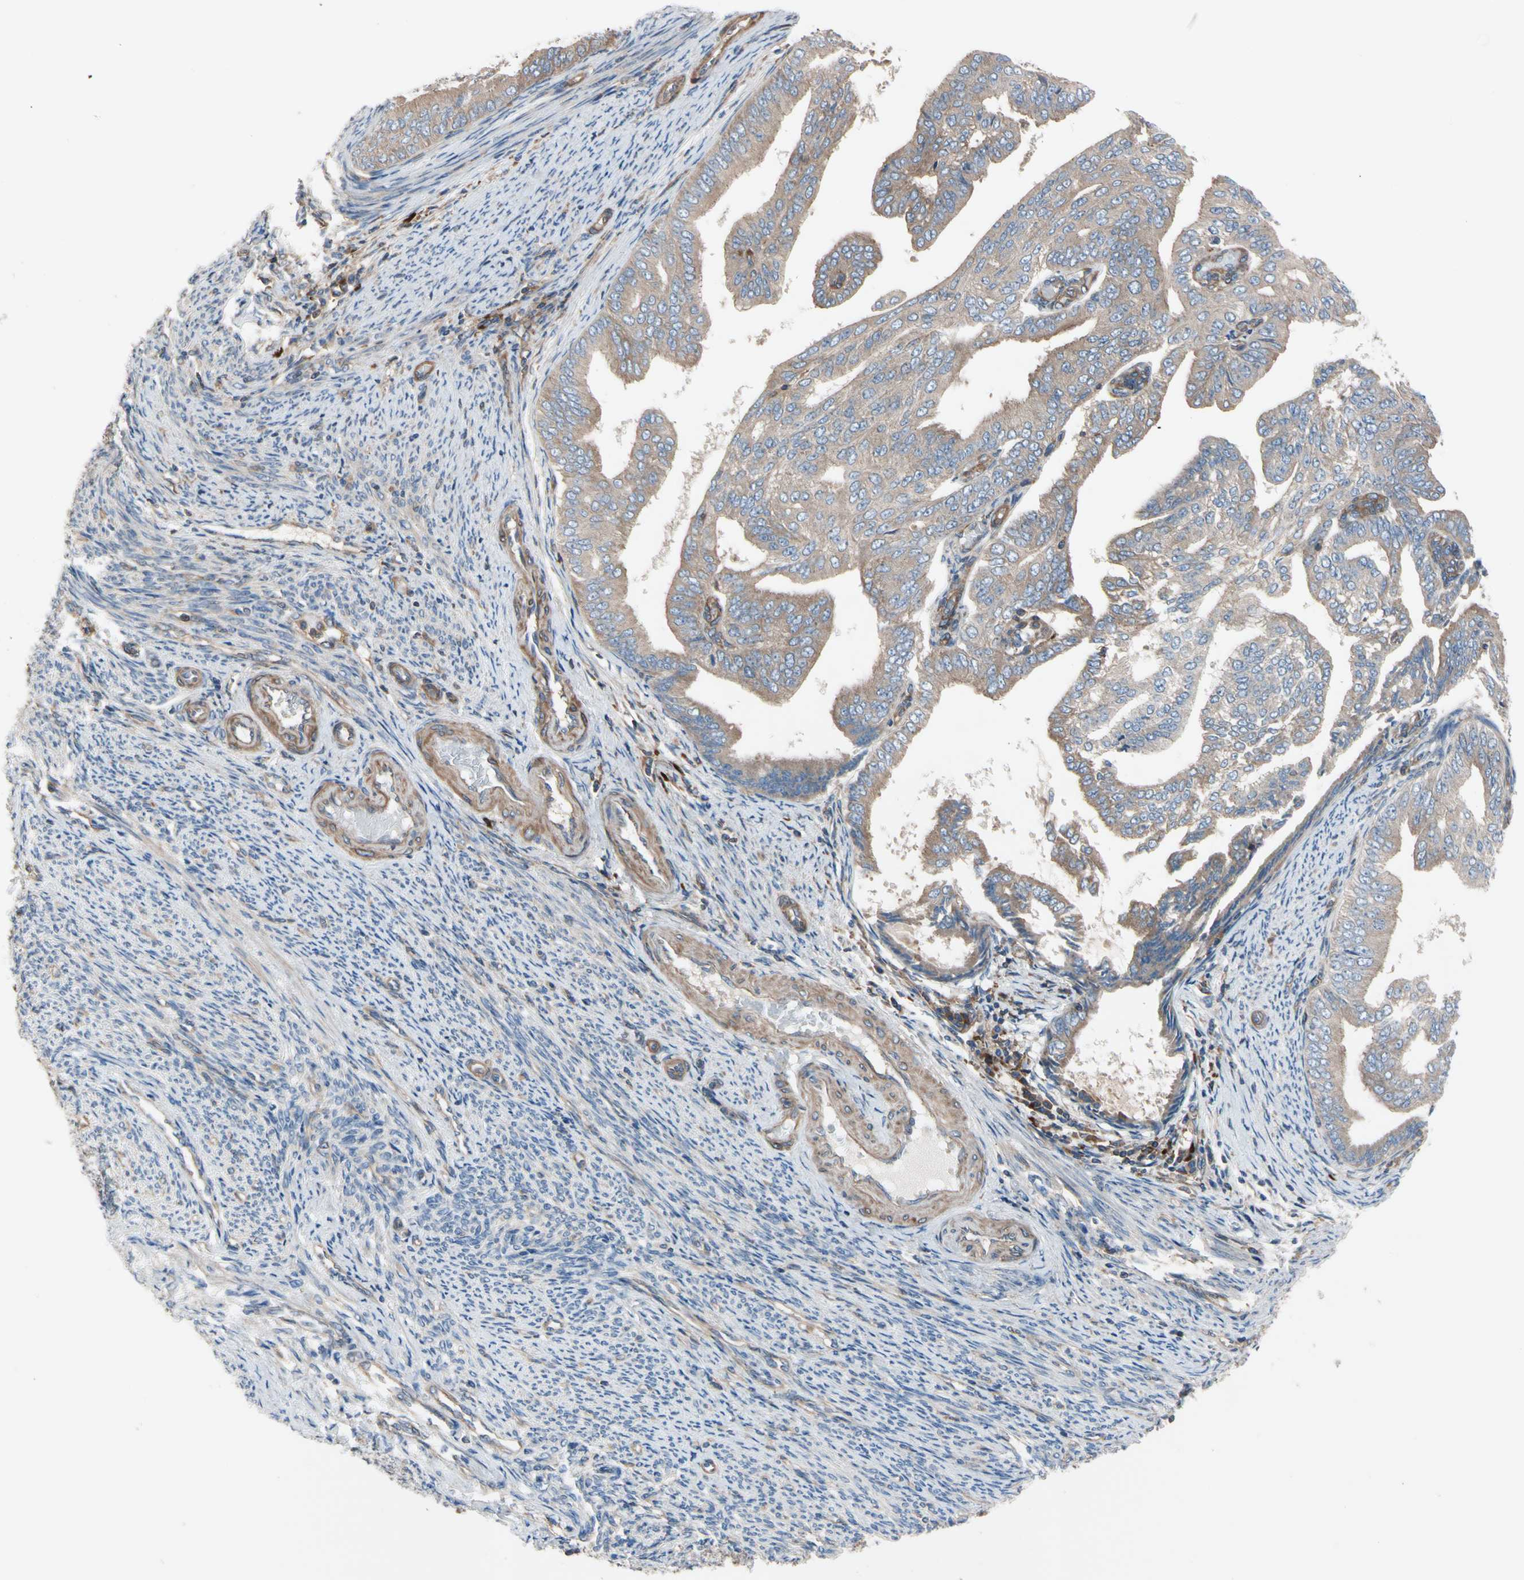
{"staining": {"intensity": "weak", "quantity": ">75%", "location": "cytoplasmic/membranous"}, "tissue": "endometrial cancer", "cell_type": "Tumor cells", "image_type": "cancer", "snomed": [{"axis": "morphology", "description": "Adenocarcinoma, NOS"}, {"axis": "topography", "description": "Endometrium"}], "caption": "DAB immunohistochemical staining of endometrial adenocarcinoma demonstrates weak cytoplasmic/membranous protein positivity in approximately >75% of tumor cells.", "gene": "ROCK1", "patient": {"sex": "female", "age": 58}}